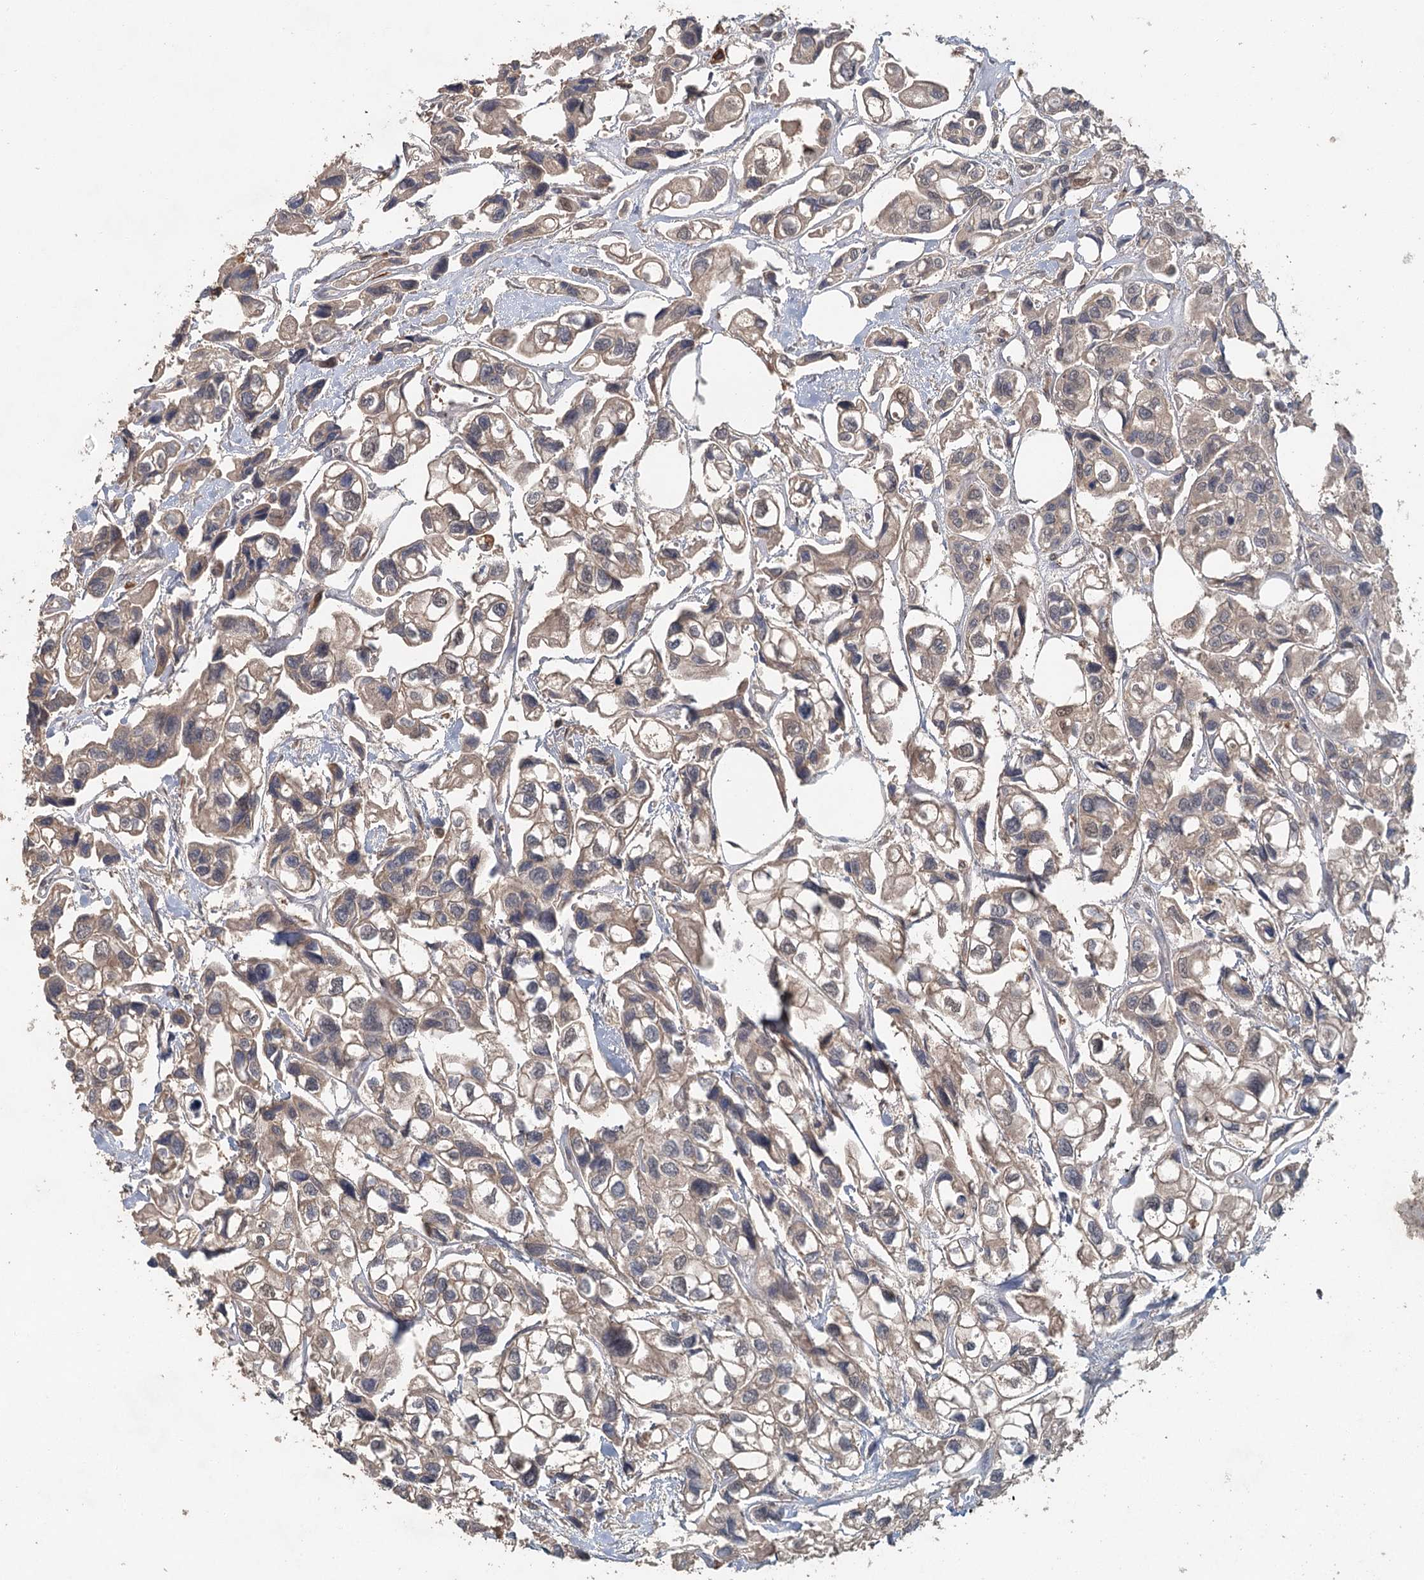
{"staining": {"intensity": "weak", "quantity": "25%-75%", "location": "cytoplasmic/membranous"}, "tissue": "urothelial cancer", "cell_type": "Tumor cells", "image_type": "cancer", "snomed": [{"axis": "morphology", "description": "Urothelial carcinoma, High grade"}, {"axis": "topography", "description": "Urinary bladder"}], "caption": "Protein positivity by immunohistochemistry (IHC) demonstrates weak cytoplasmic/membranous positivity in approximately 25%-75% of tumor cells in urothelial cancer. Ihc stains the protein in brown and the nuclei are stained blue.", "gene": "ADK", "patient": {"sex": "male", "age": 67}}